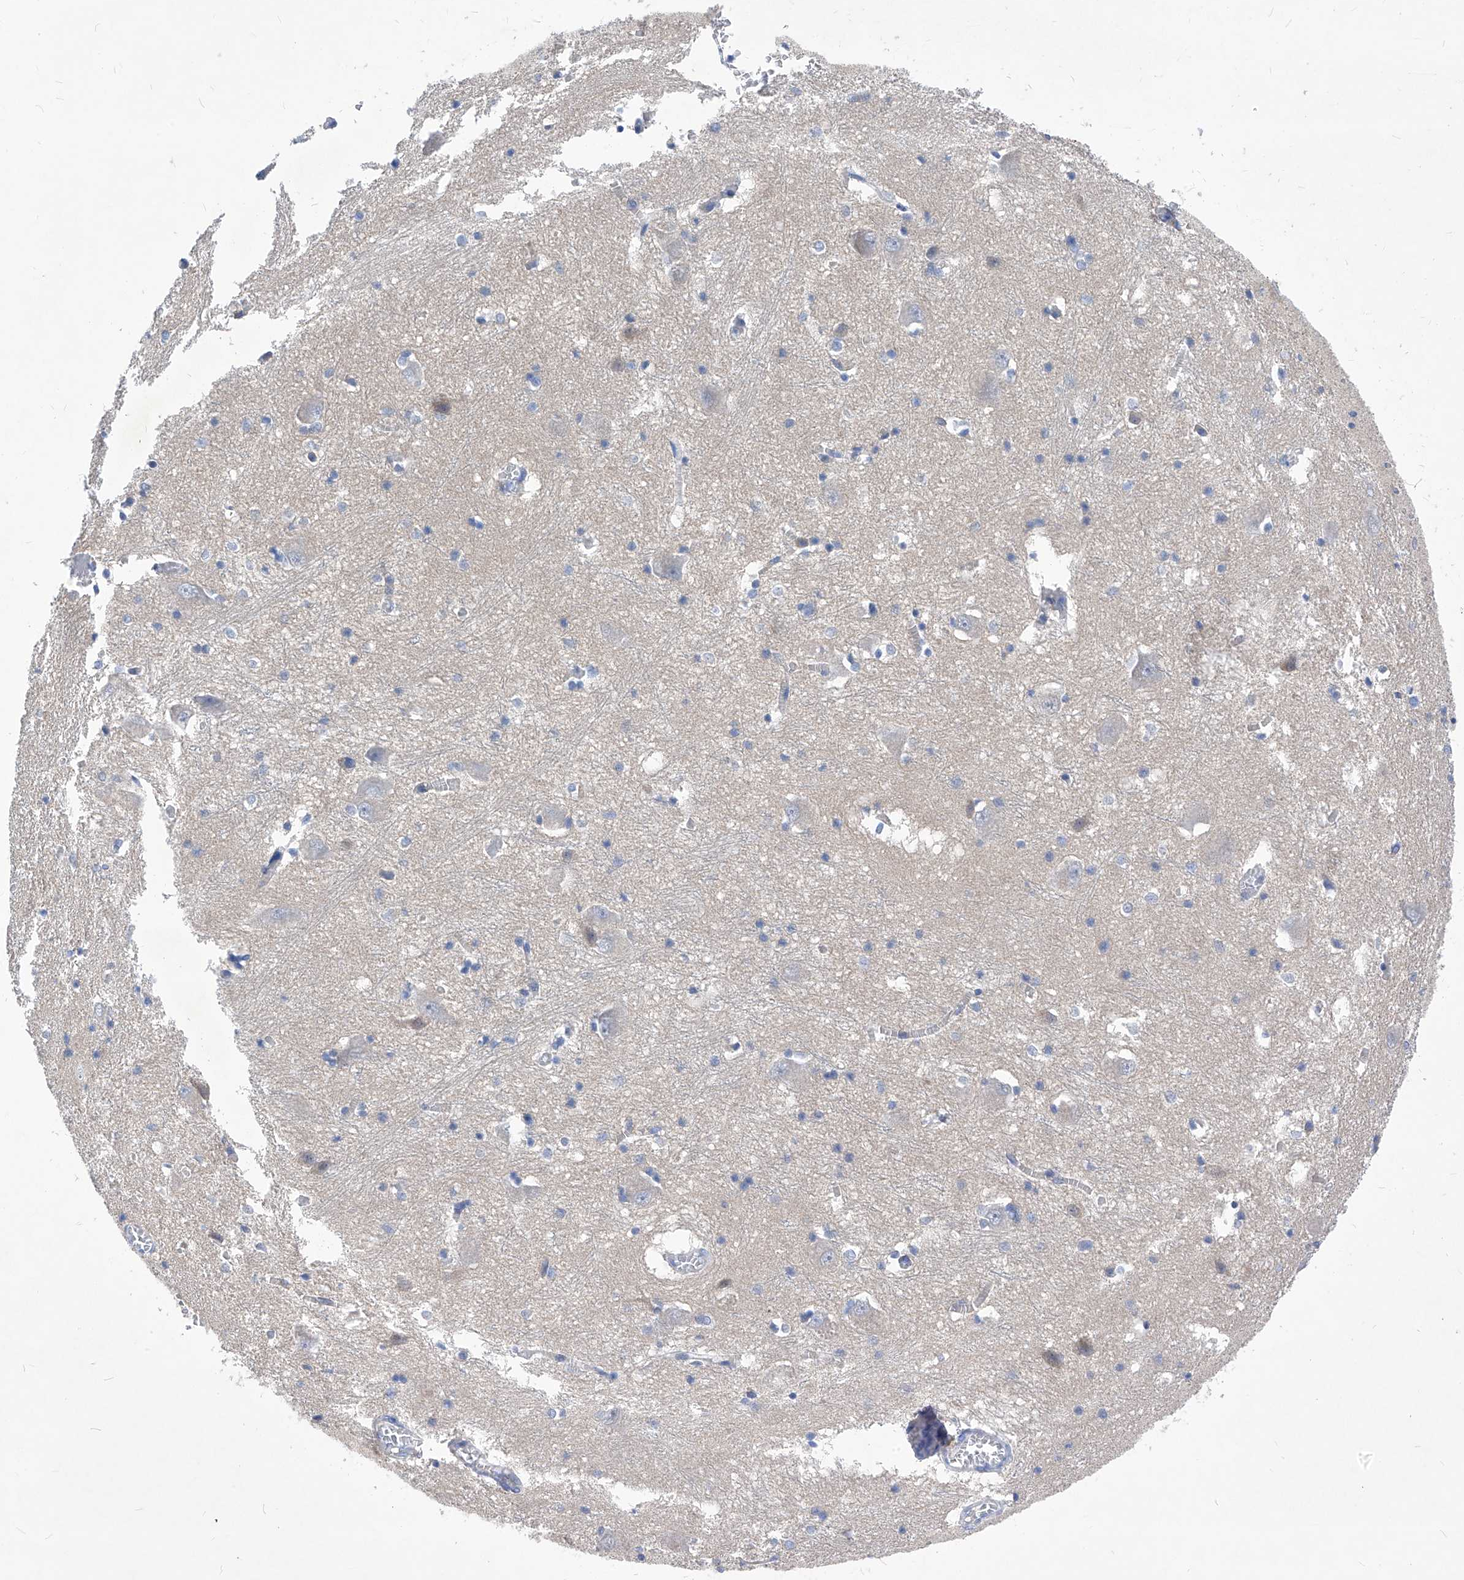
{"staining": {"intensity": "negative", "quantity": "none", "location": "none"}, "tissue": "caudate", "cell_type": "Glial cells", "image_type": "normal", "snomed": [{"axis": "morphology", "description": "Normal tissue, NOS"}, {"axis": "topography", "description": "Lateral ventricle wall"}], "caption": "There is no significant staining in glial cells of caudate. Nuclei are stained in blue.", "gene": "XPNPEP1", "patient": {"sex": "male", "age": 37}}